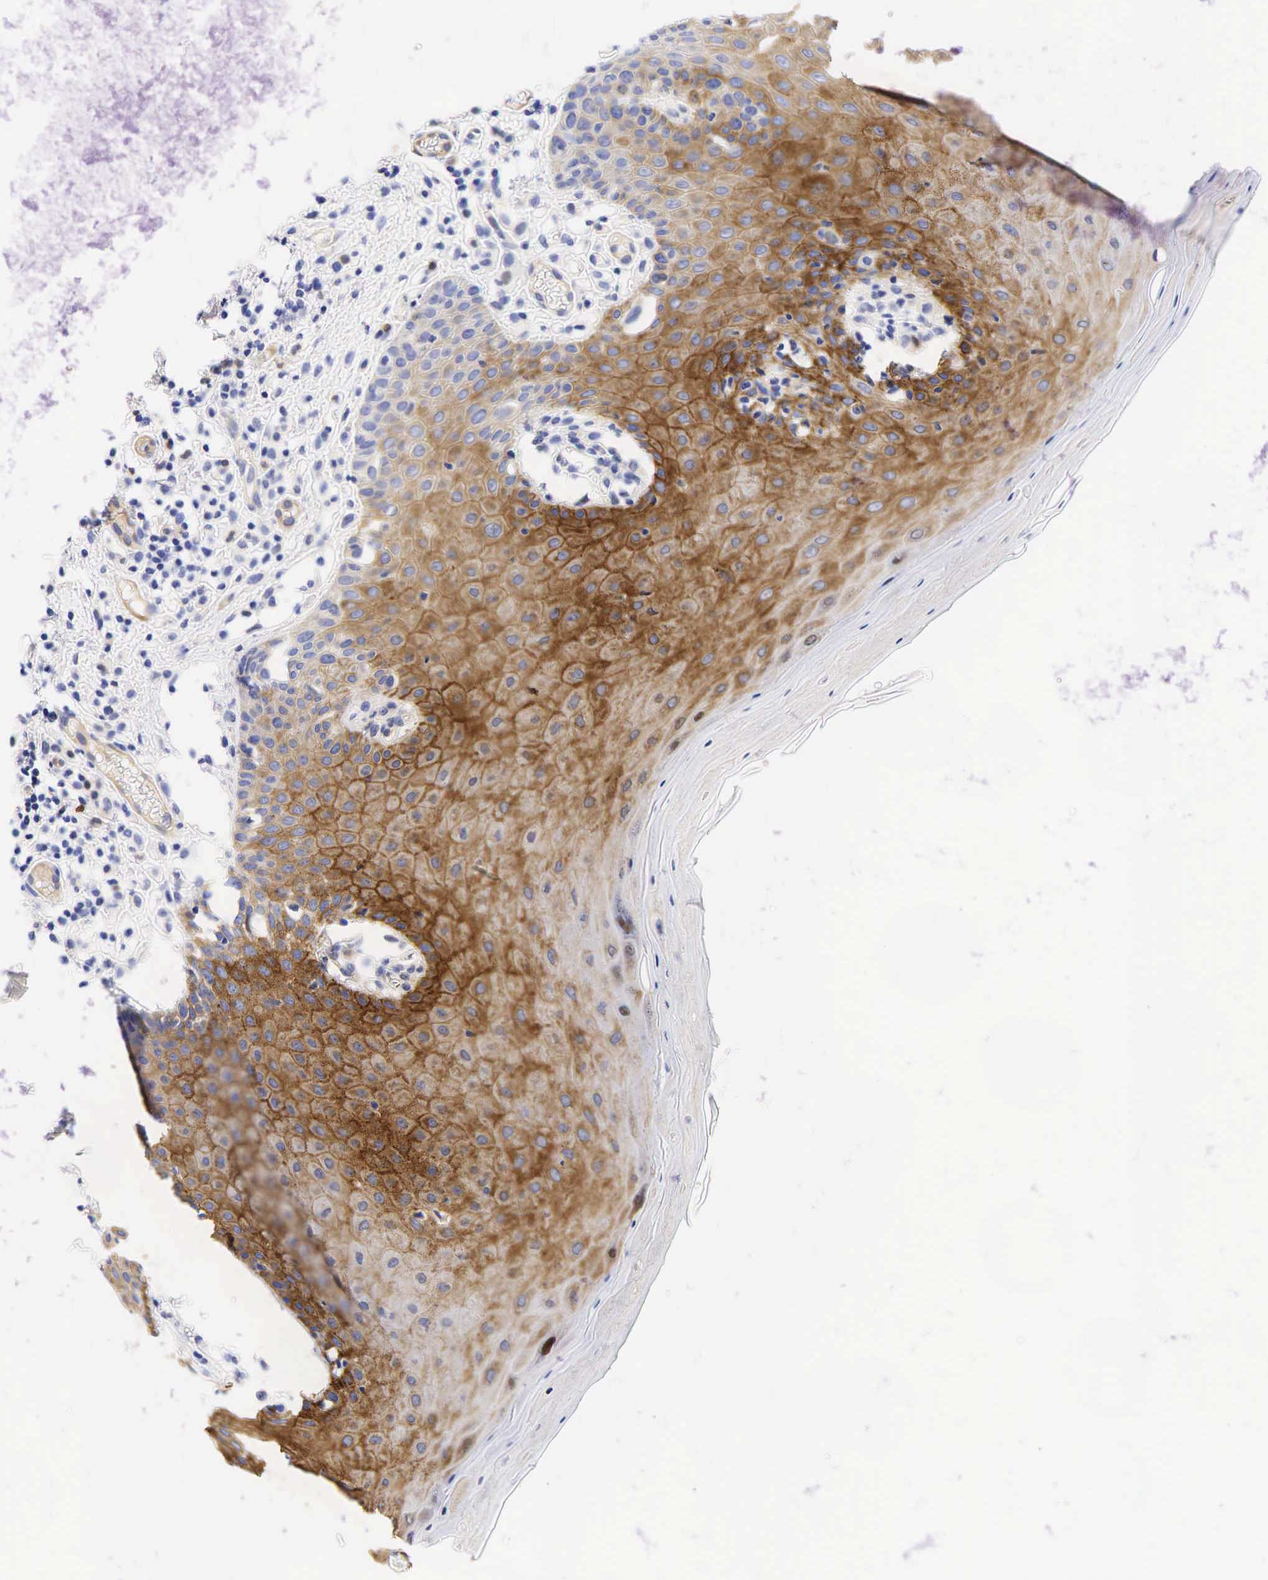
{"staining": {"intensity": "moderate", "quantity": ">75%", "location": "cytoplasmic/membranous"}, "tissue": "oral mucosa", "cell_type": "Squamous epithelial cells", "image_type": "normal", "snomed": [{"axis": "morphology", "description": "Normal tissue, NOS"}, {"axis": "topography", "description": "Oral tissue"}], "caption": "This is a micrograph of immunohistochemistry staining of normal oral mucosa, which shows moderate staining in the cytoplasmic/membranous of squamous epithelial cells.", "gene": "TNFRSF8", "patient": {"sex": "female", "age": 56}}